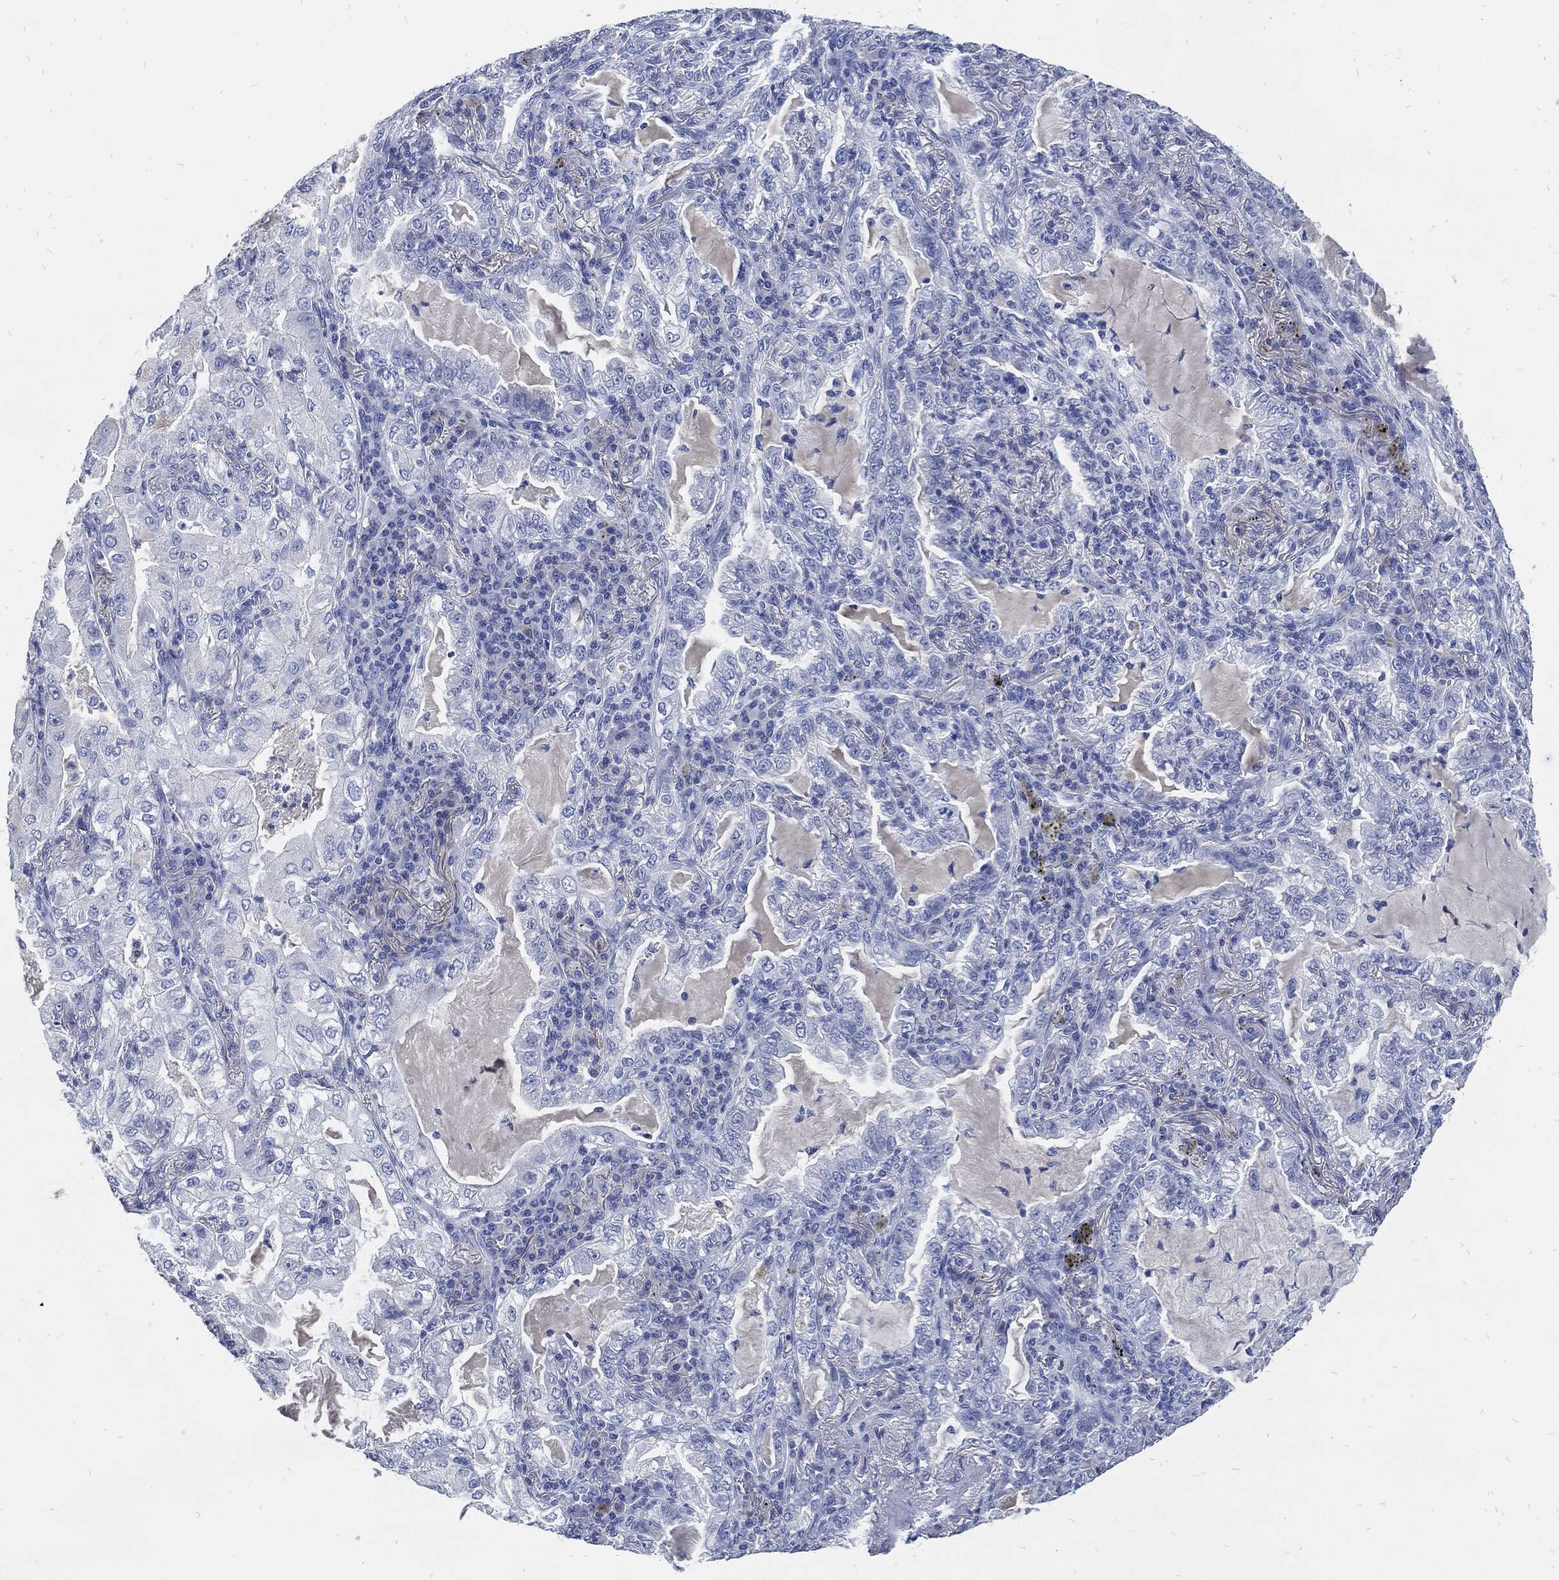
{"staining": {"intensity": "negative", "quantity": "none", "location": "none"}, "tissue": "lung cancer", "cell_type": "Tumor cells", "image_type": "cancer", "snomed": [{"axis": "morphology", "description": "Adenocarcinoma, NOS"}, {"axis": "topography", "description": "Lung"}], "caption": "Tumor cells show no significant staining in lung cancer.", "gene": "FABP4", "patient": {"sex": "female", "age": 73}}